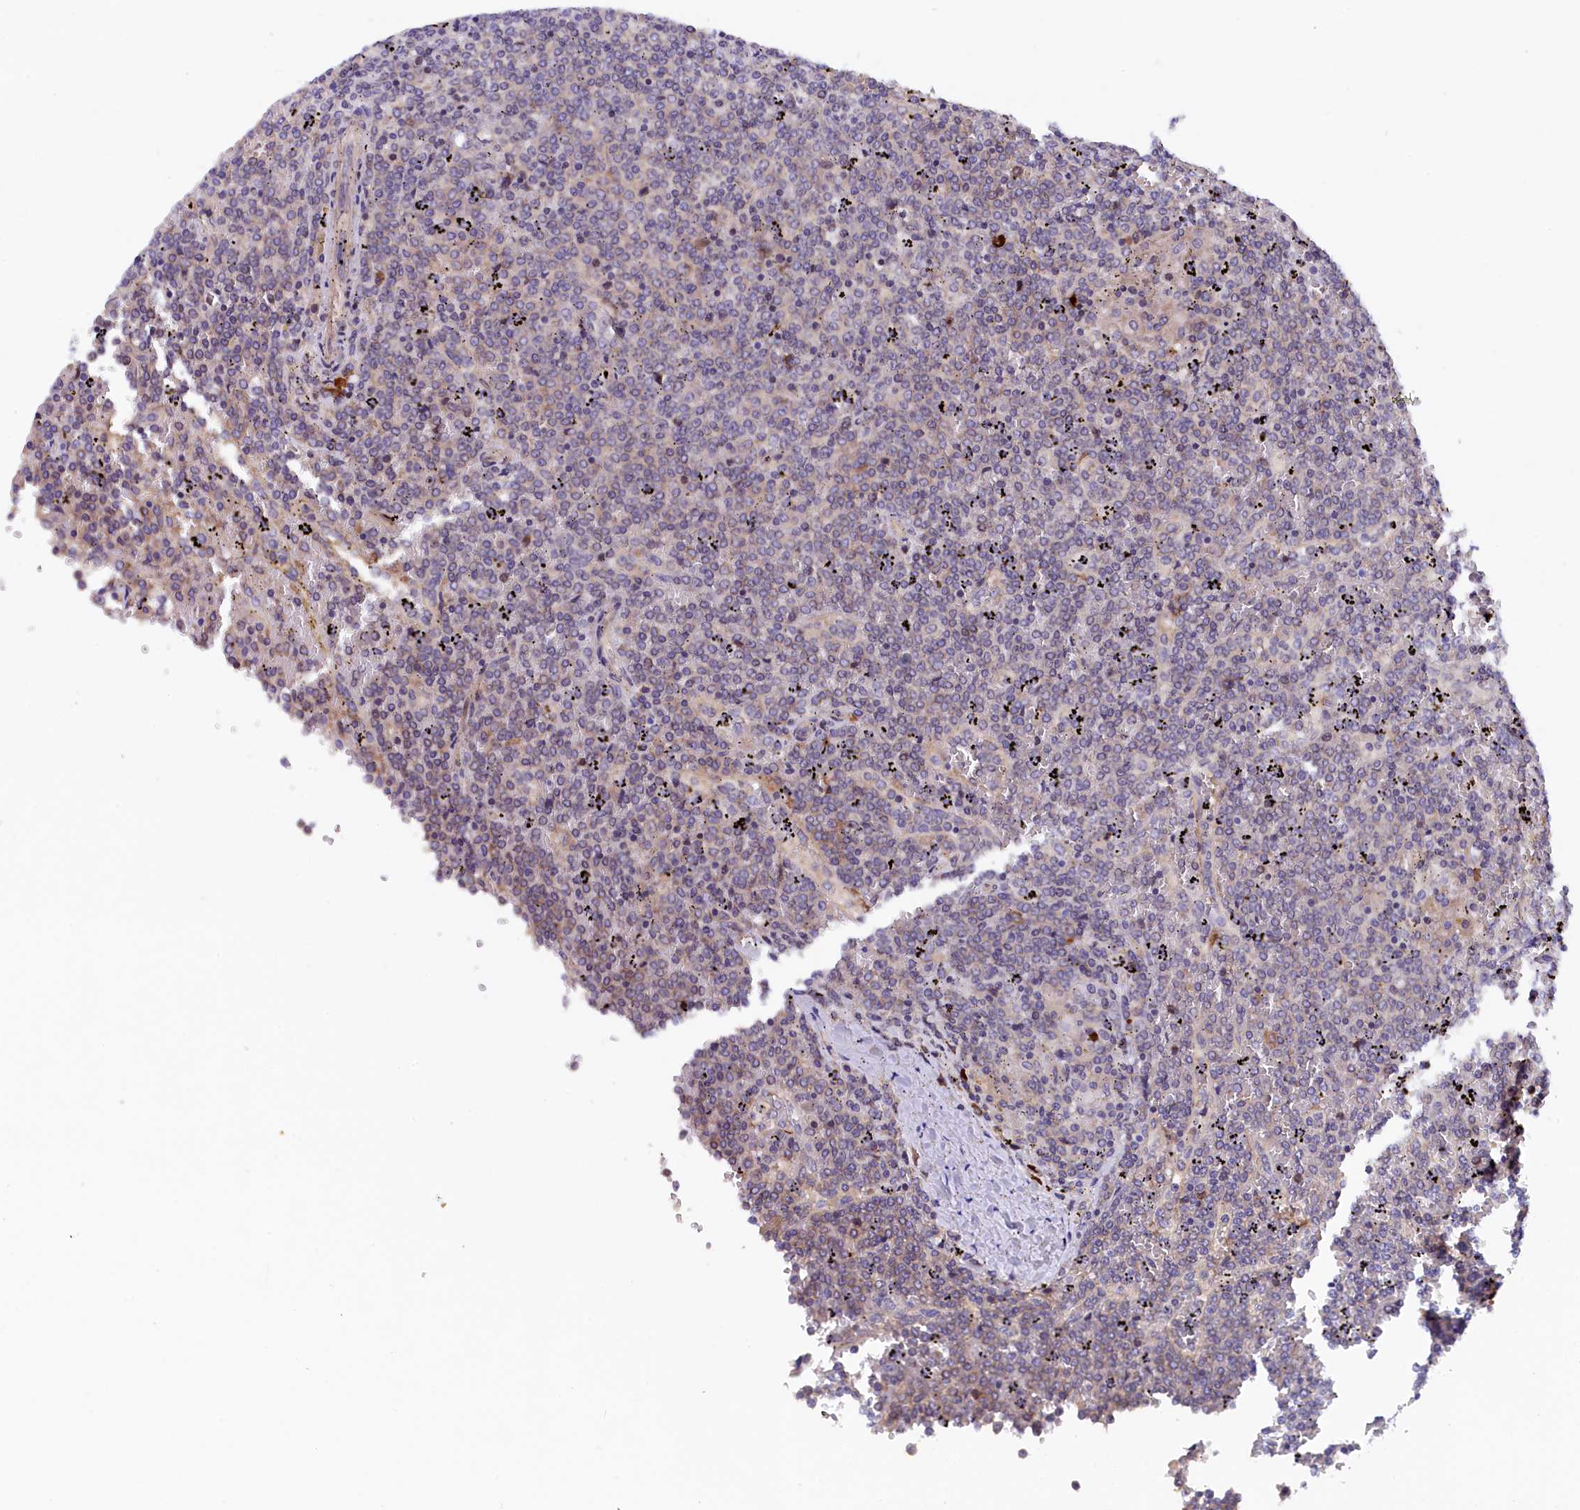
{"staining": {"intensity": "weak", "quantity": "<25%", "location": "cytoplasmic/membranous"}, "tissue": "lymphoma", "cell_type": "Tumor cells", "image_type": "cancer", "snomed": [{"axis": "morphology", "description": "Malignant lymphoma, non-Hodgkin's type, Low grade"}, {"axis": "topography", "description": "Spleen"}], "caption": "Tumor cells are negative for brown protein staining in lymphoma.", "gene": "JPT2", "patient": {"sex": "female", "age": 19}}